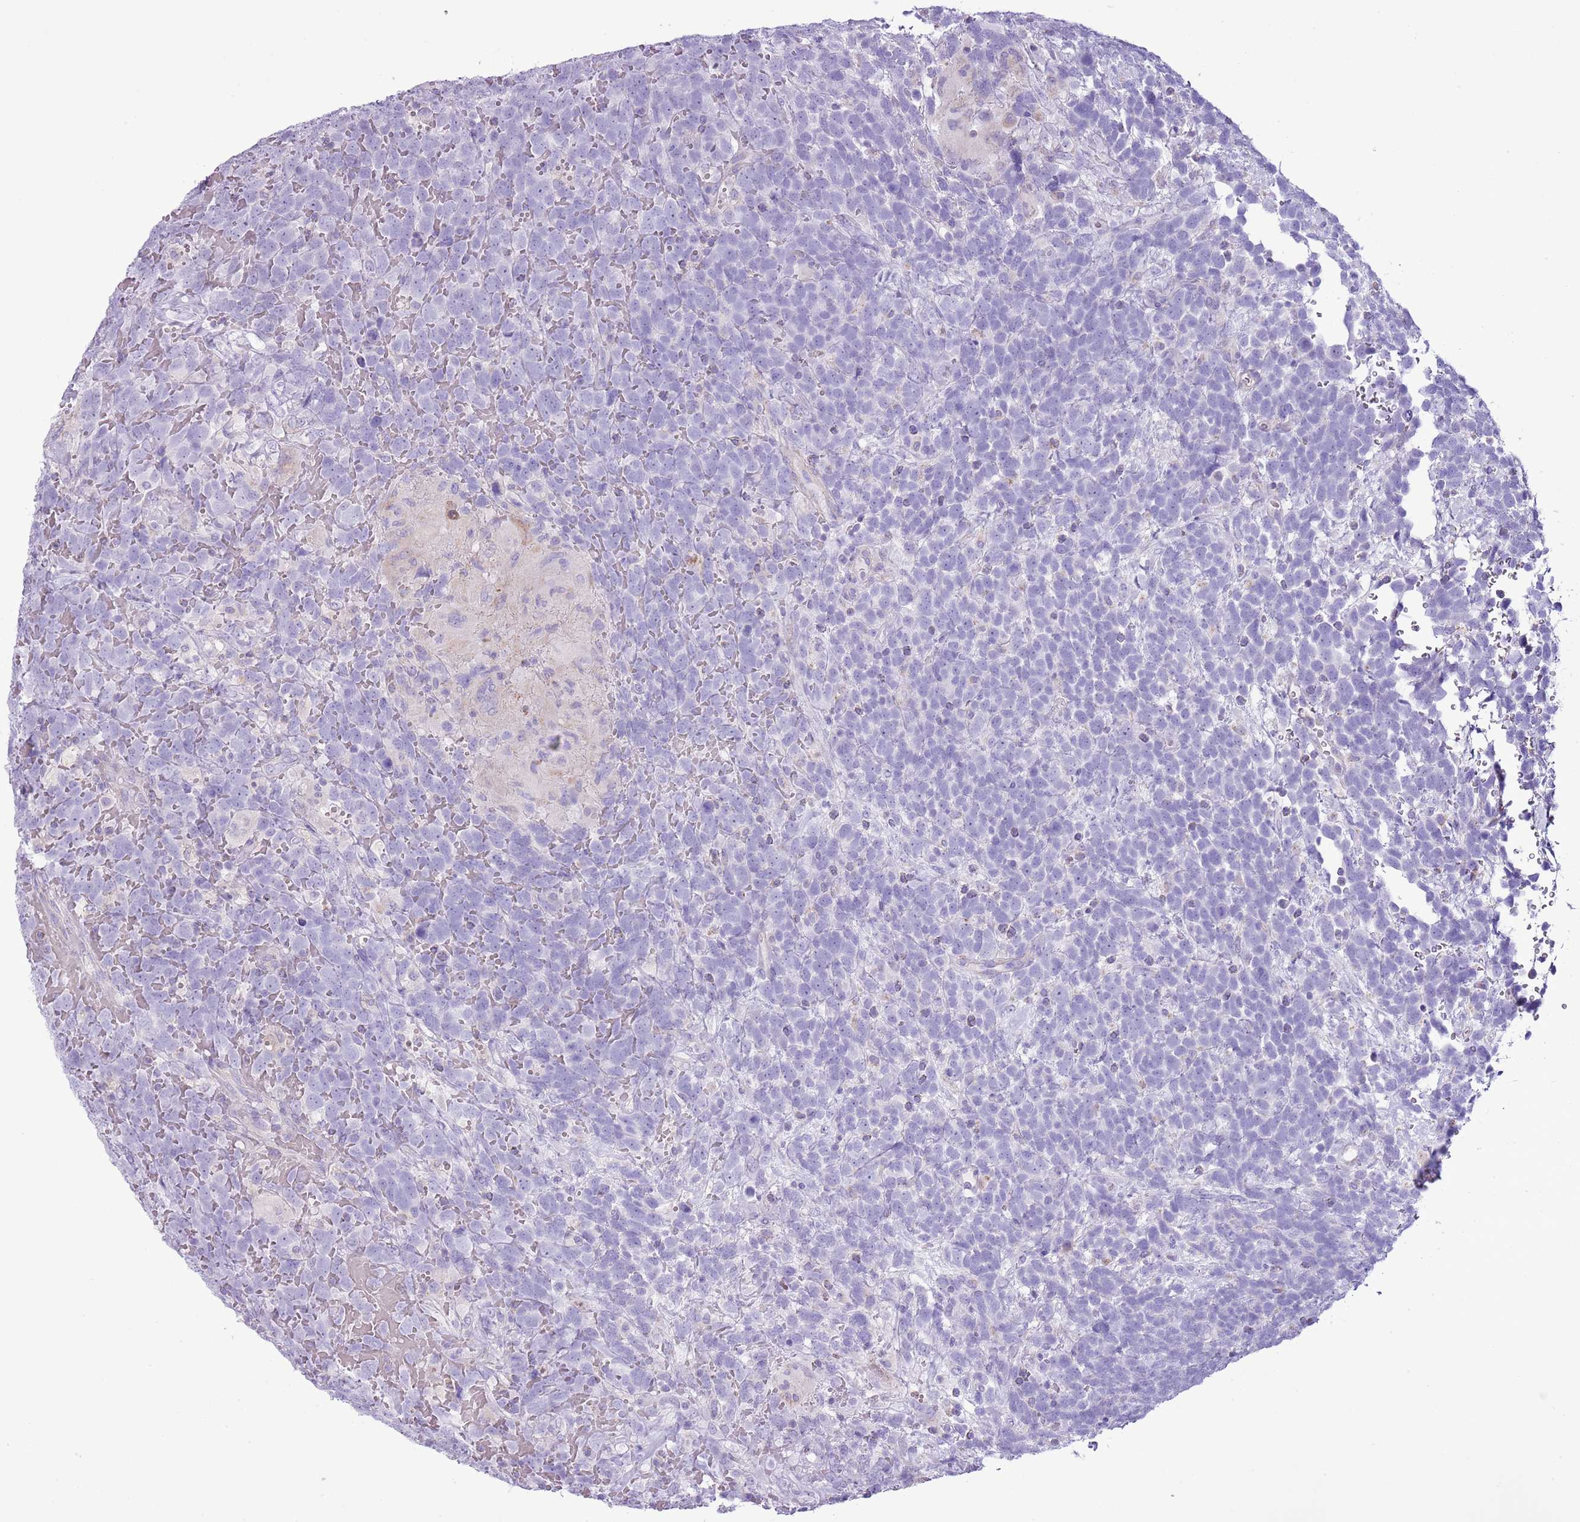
{"staining": {"intensity": "negative", "quantity": "none", "location": "none"}, "tissue": "urothelial cancer", "cell_type": "Tumor cells", "image_type": "cancer", "snomed": [{"axis": "morphology", "description": "Urothelial carcinoma, High grade"}, {"axis": "topography", "description": "Urinary bladder"}], "caption": "Immunohistochemistry (IHC) photomicrograph of high-grade urothelial carcinoma stained for a protein (brown), which shows no staining in tumor cells. (DAB immunohistochemistry with hematoxylin counter stain).", "gene": "SLC23A1", "patient": {"sex": "female", "age": 82}}